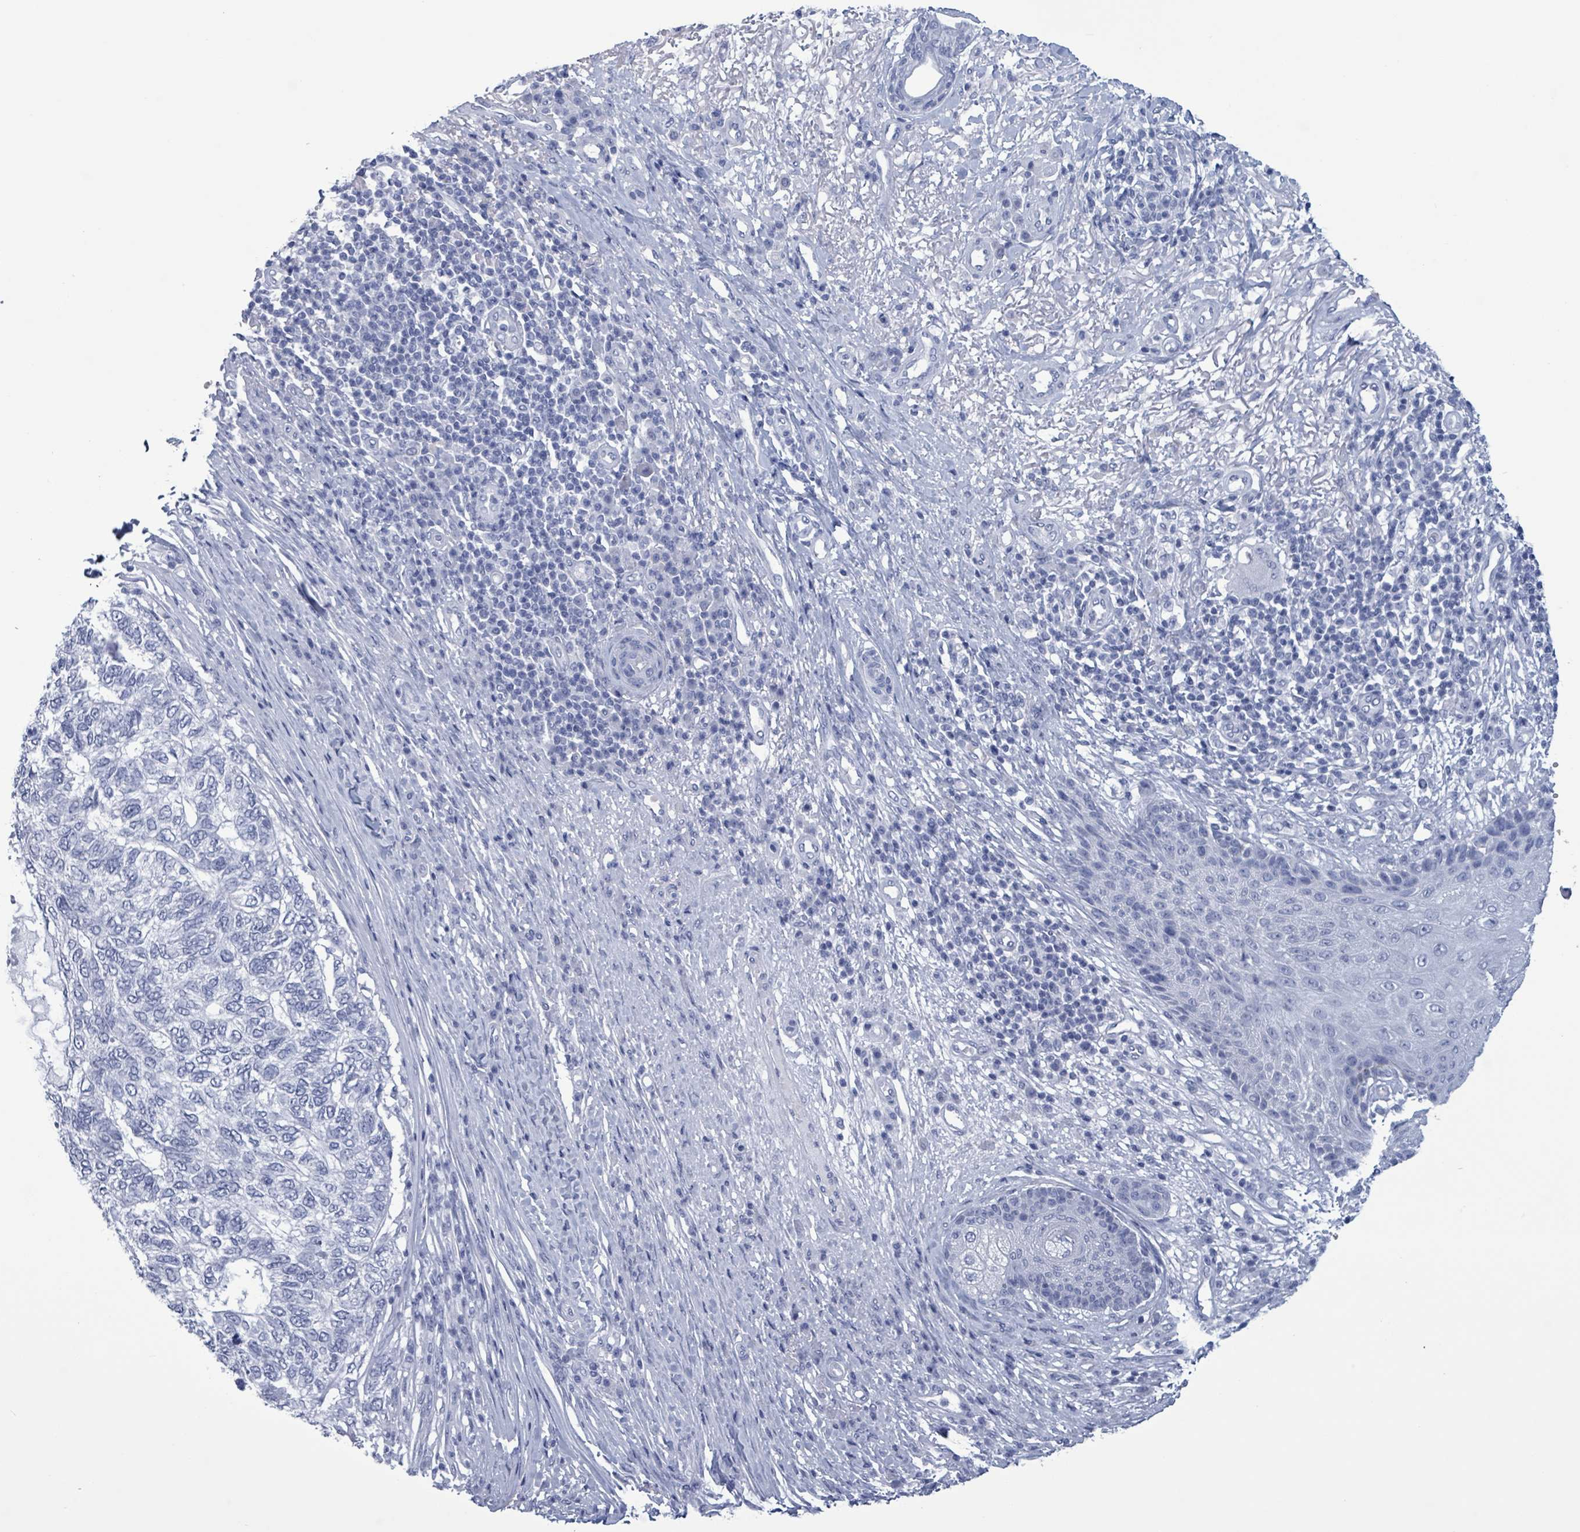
{"staining": {"intensity": "negative", "quantity": "none", "location": "none"}, "tissue": "skin cancer", "cell_type": "Tumor cells", "image_type": "cancer", "snomed": [{"axis": "morphology", "description": "Basal cell carcinoma"}, {"axis": "topography", "description": "Skin"}], "caption": "Histopathology image shows no protein expression in tumor cells of skin cancer tissue.", "gene": "NKX2-1", "patient": {"sex": "female", "age": 65}}